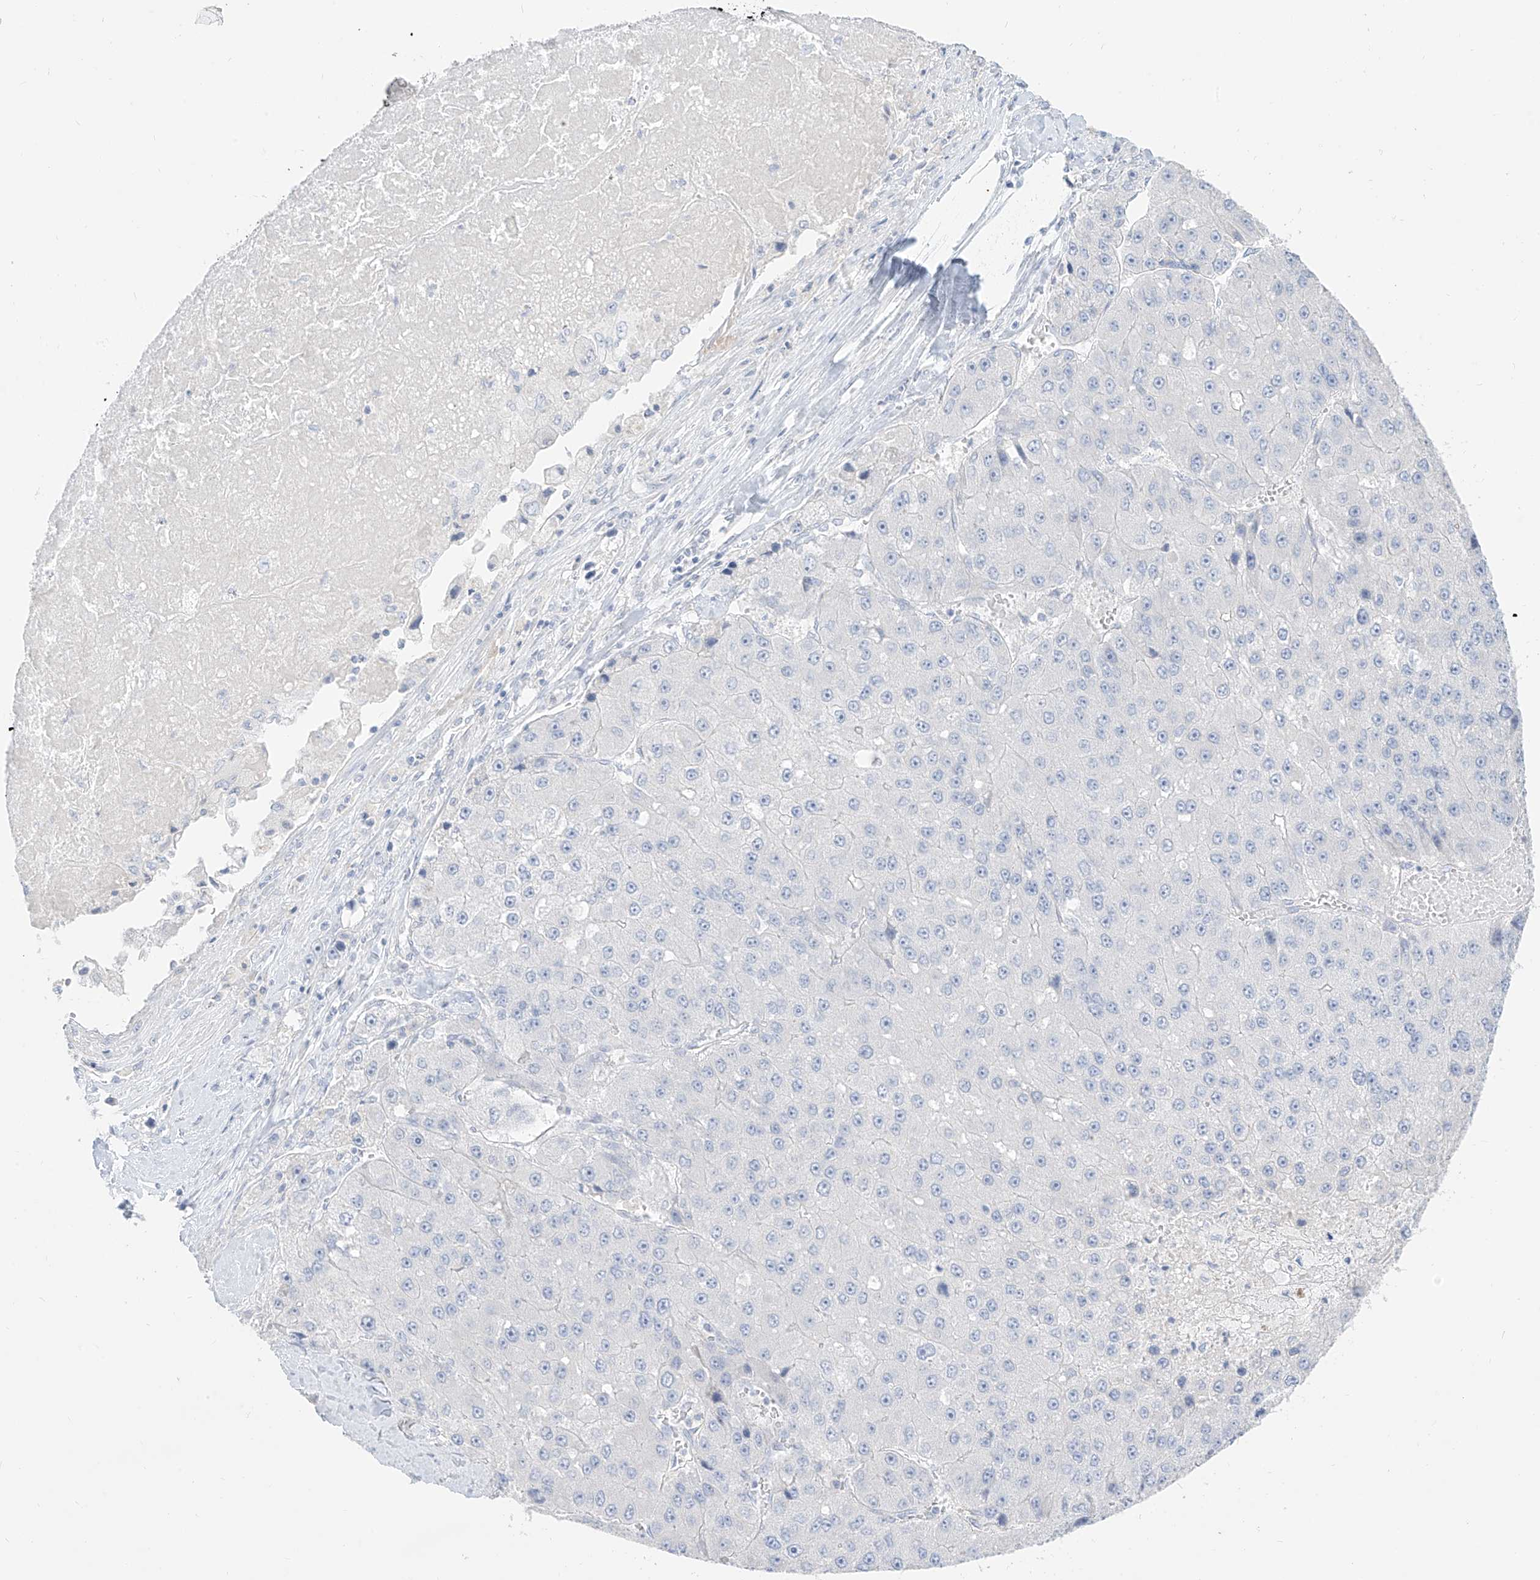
{"staining": {"intensity": "negative", "quantity": "none", "location": "none"}, "tissue": "liver cancer", "cell_type": "Tumor cells", "image_type": "cancer", "snomed": [{"axis": "morphology", "description": "Carcinoma, Hepatocellular, NOS"}, {"axis": "topography", "description": "Liver"}], "caption": "Immunohistochemistry histopathology image of human liver hepatocellular carcinoma stained for a protein (brown), which reveals no expression in tumor cells.", "gene": "ARHGEF40", "patient": {"sex": "female", "age": 73}}